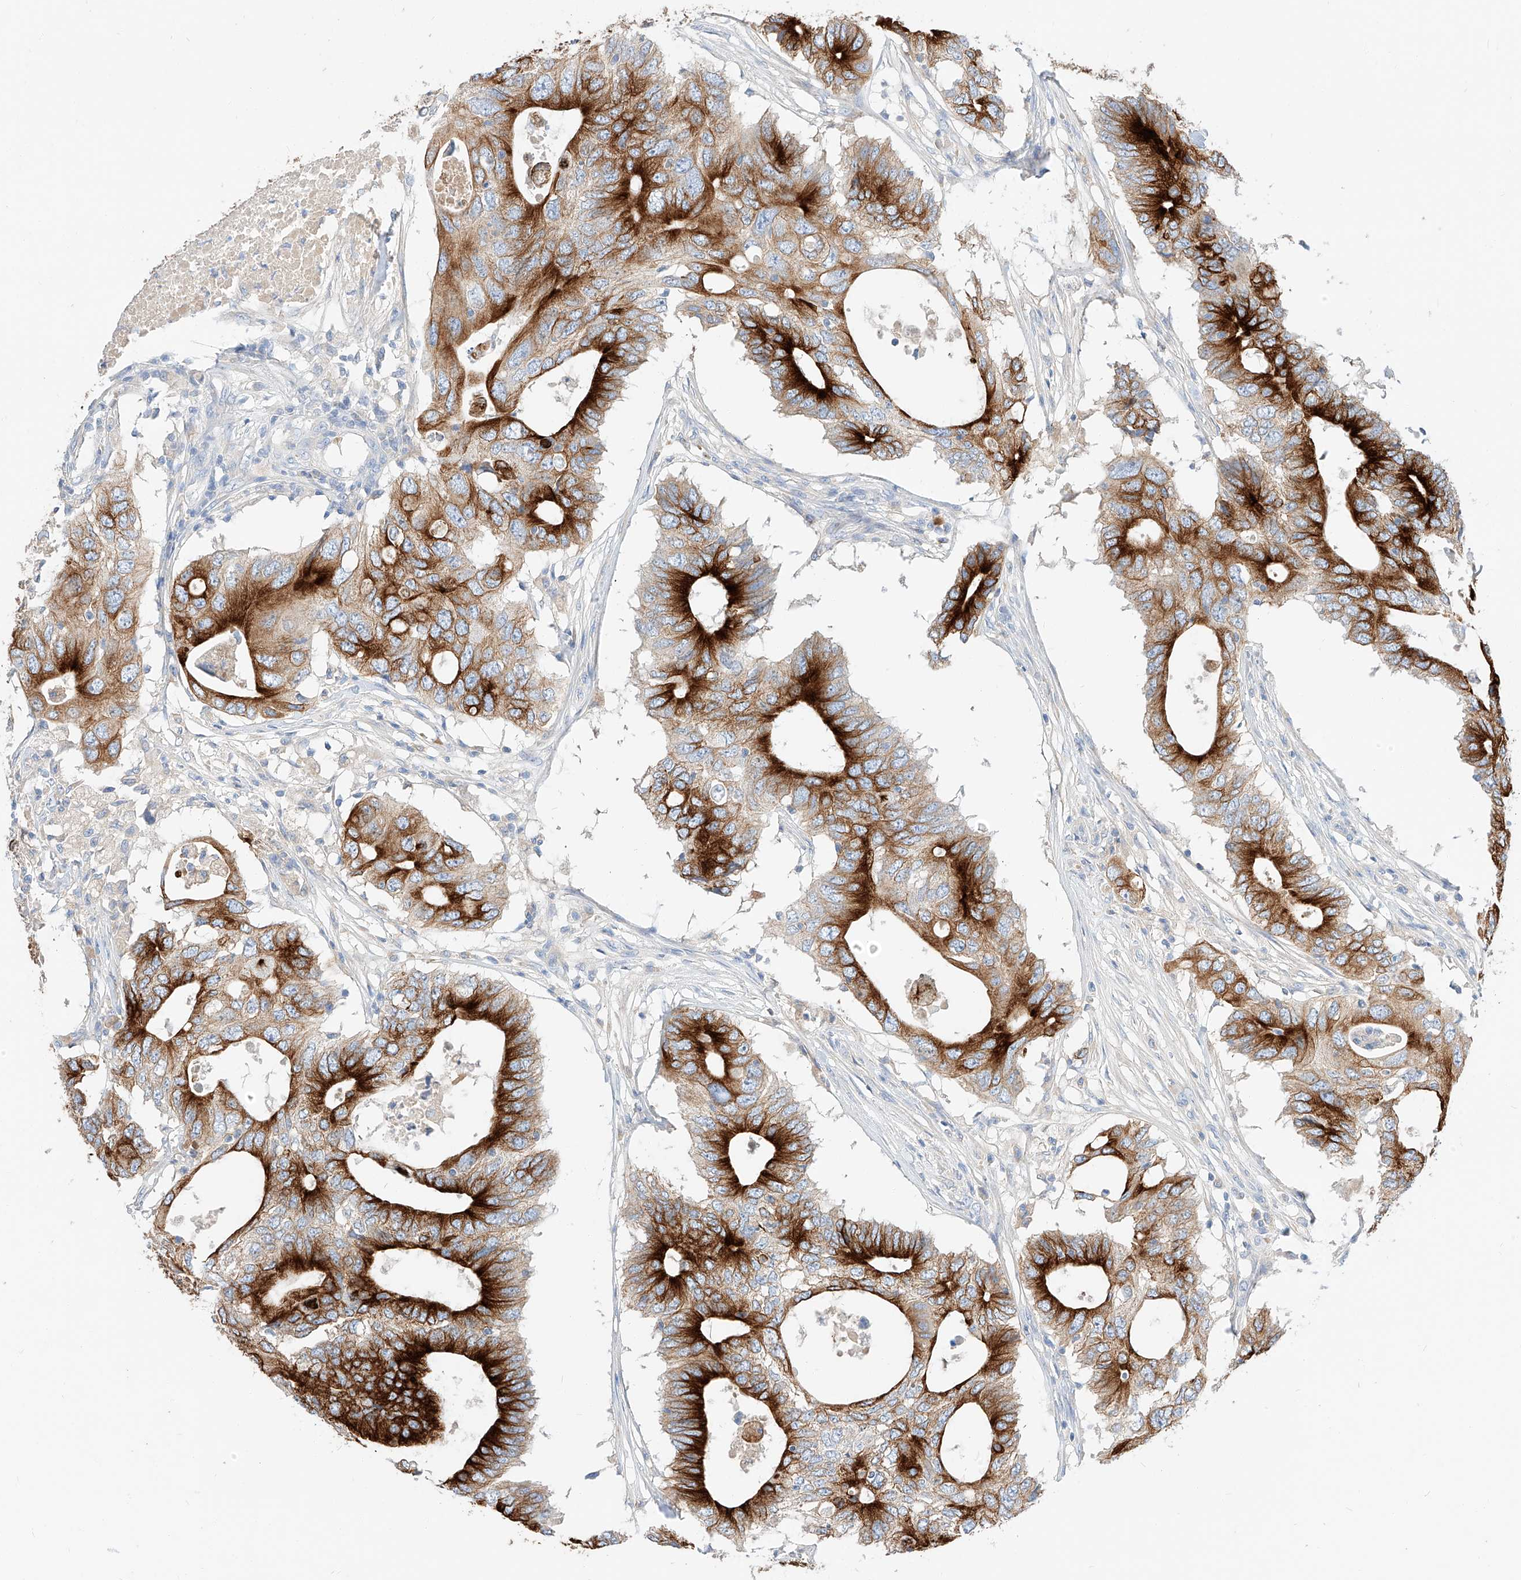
{"staining": {"intensity": "strong", "quantity": ">75%", "location": "cytoplasmic/membranous"}, "tissue": "colorectal cancer", "cell_type": "Tumor cells", "image_type": "cancer", "snomed": [{"axis": "morphology", "description": "Adenocarcinoma, NOS"}, {"axis": "topography", "description": "Colon"}], "caption": "A brown stain labels strong cytoplasmic/membranous staining of a protein in colorectal adenocarcinoma tumor cells. (DAB IHC, brown staining for protein, blue staining for nuclei).", "gene": "MAP7", "patient": {"sex": "male", "age": 71}}